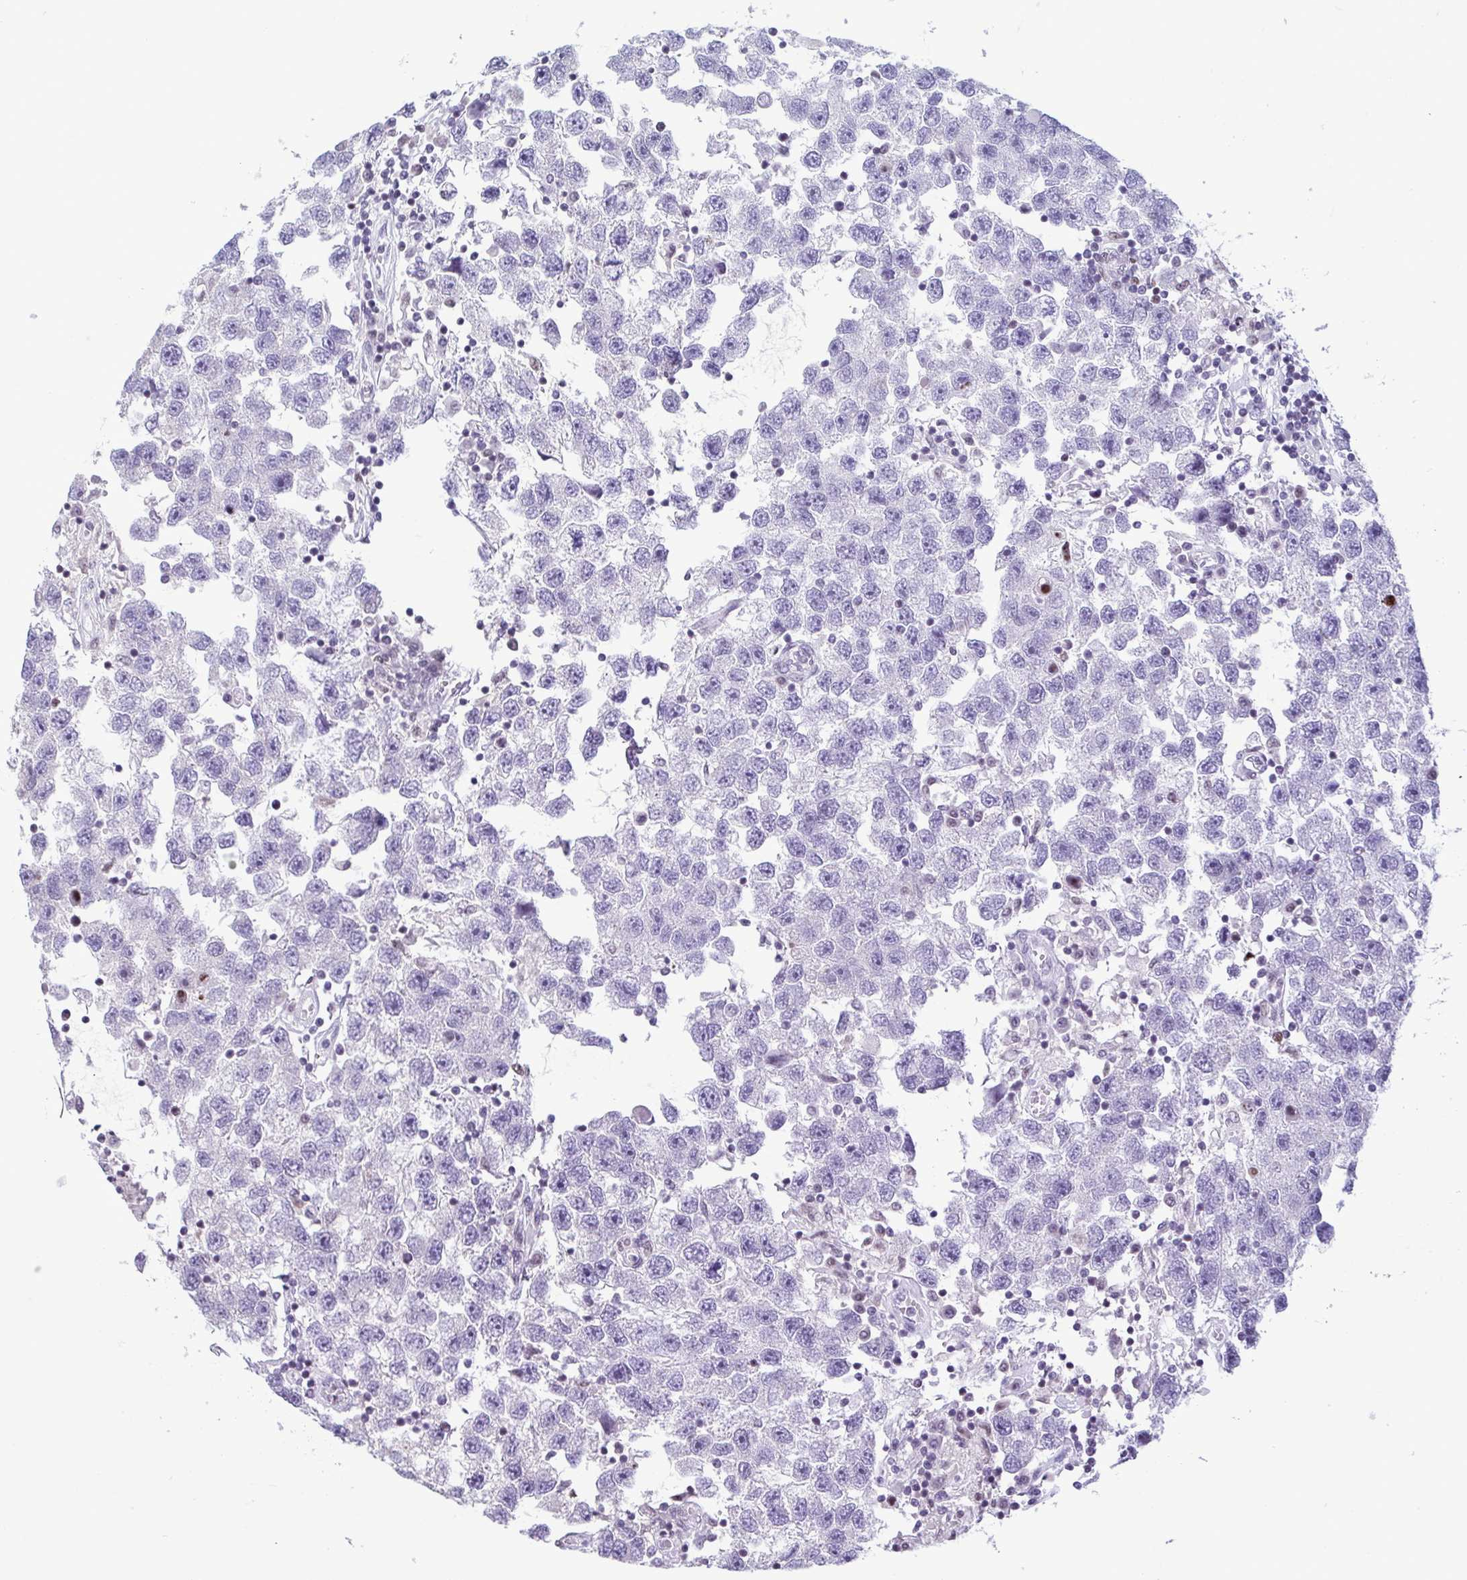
{"staining": {"intensity": "negative", "quantity": "none", "location": "none"}, "tissue": "testis cancer", "cell_type": "Tumor cells", "image_type": "cancer", "snomed": [{"axis": "morphology", "description": "Seminoma, NOS"}, {"axis": "topography", "description": "Testis"}], "caption": "High power microscopy image of an immunohistochemistry photomicrograph of testis cancer (seminoma), revealing no significant staining in tumor cells.", "gene": "IRF1", "patient": {"sex": "male", "age": 26}}